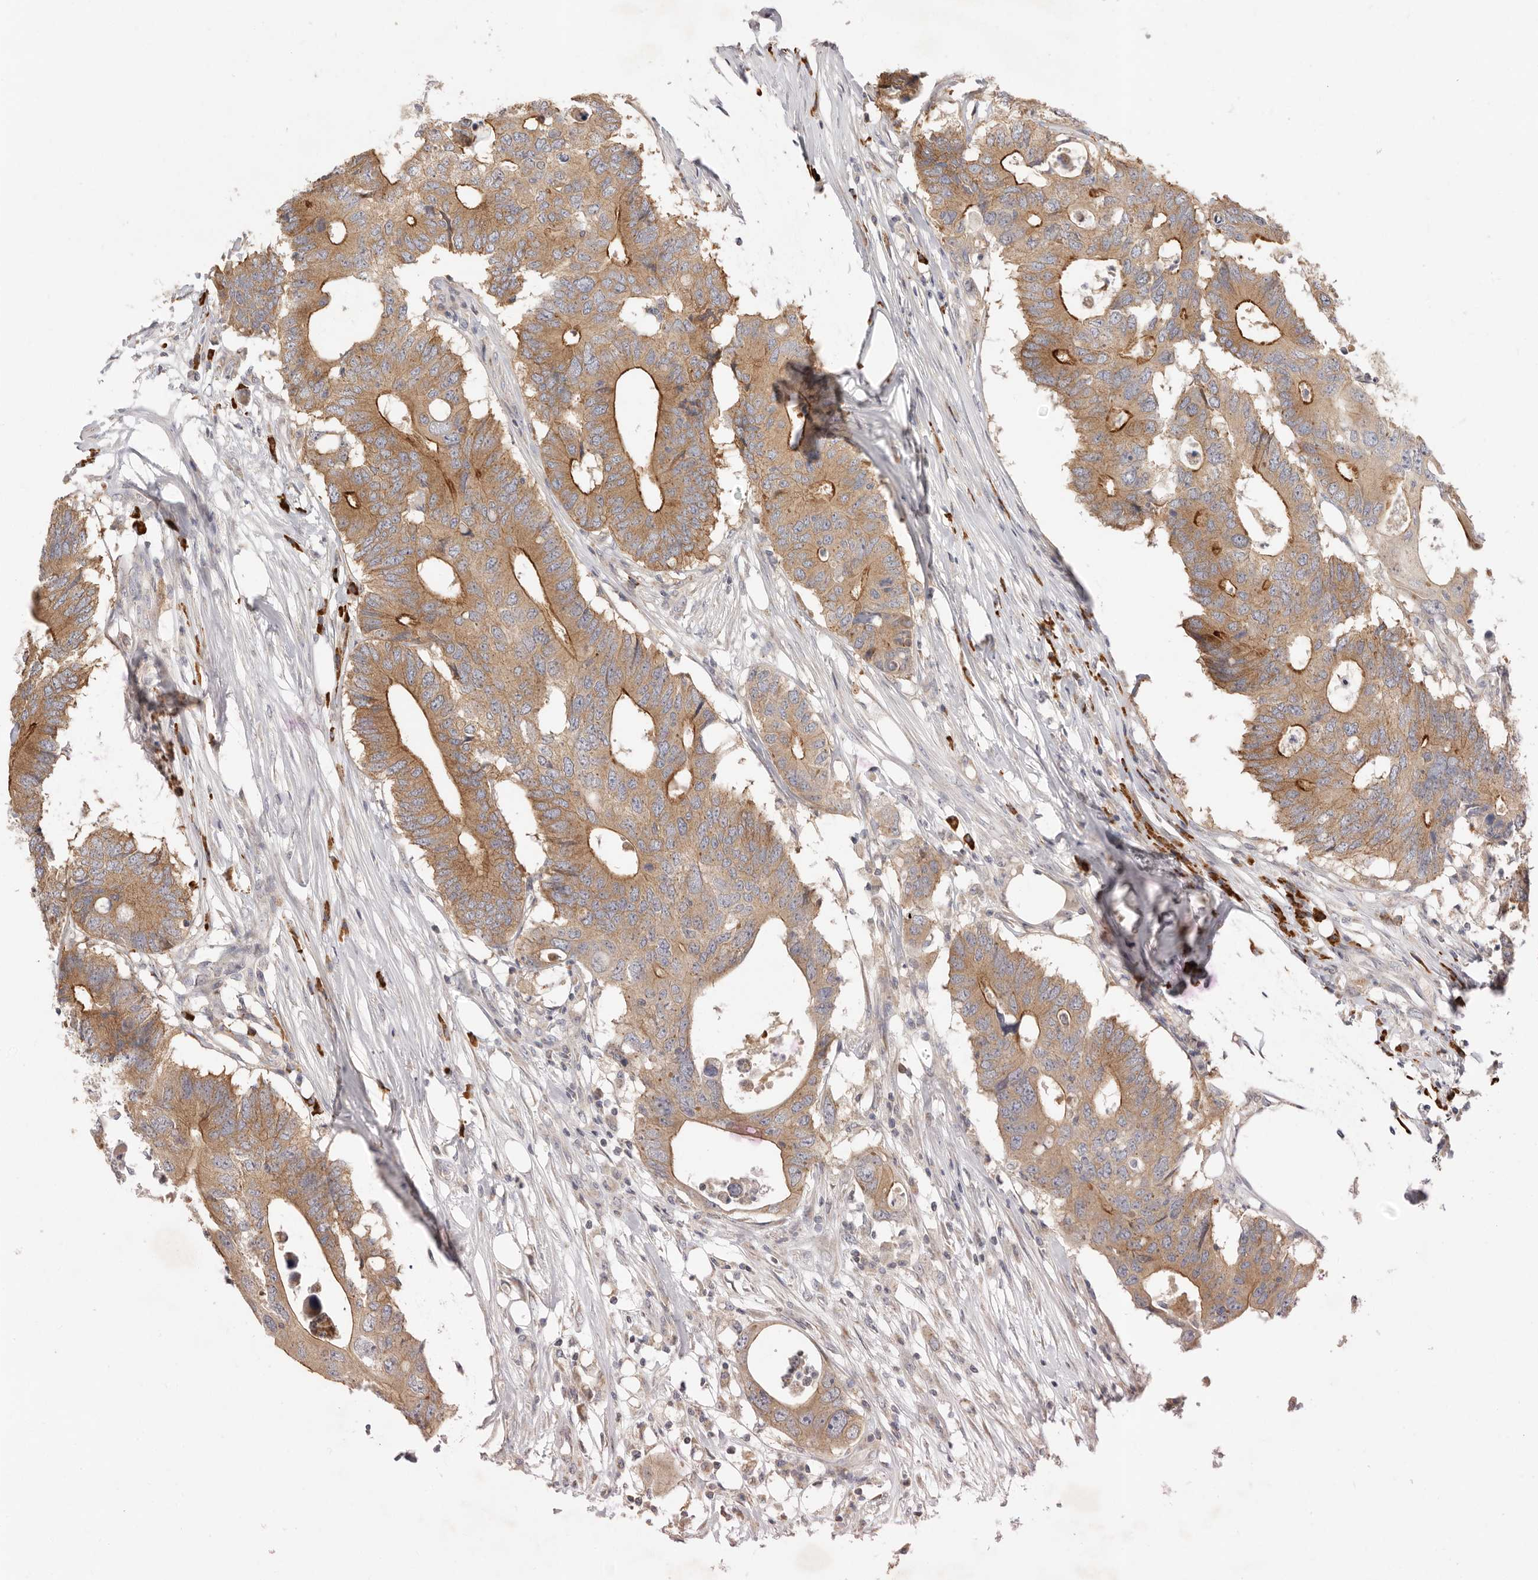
{"staining": {"intensity": "moderate", "quantity": ">75%", "location": "cytoplasmic/membranous"}, "tissue": "colorectal cancer", "cell_type": "Tumor cells", "image_type": "cancer", "snomed": [{"axis": "morphology", "description": "Adenocarcinoma, NOS"}, {"axis": "topography", "description": "Colon"}], "caption": "This micrograph displays colorectal cancer (adenocarcinoma) stained with IHC to label a protein in brown. The cytoplasmic/membranous of tumor cells show moderate positivity for the protein. Nuclei are counter-stained blue.", "gene": "USH1C", "patient": {"sex": "male", "age": 71}}